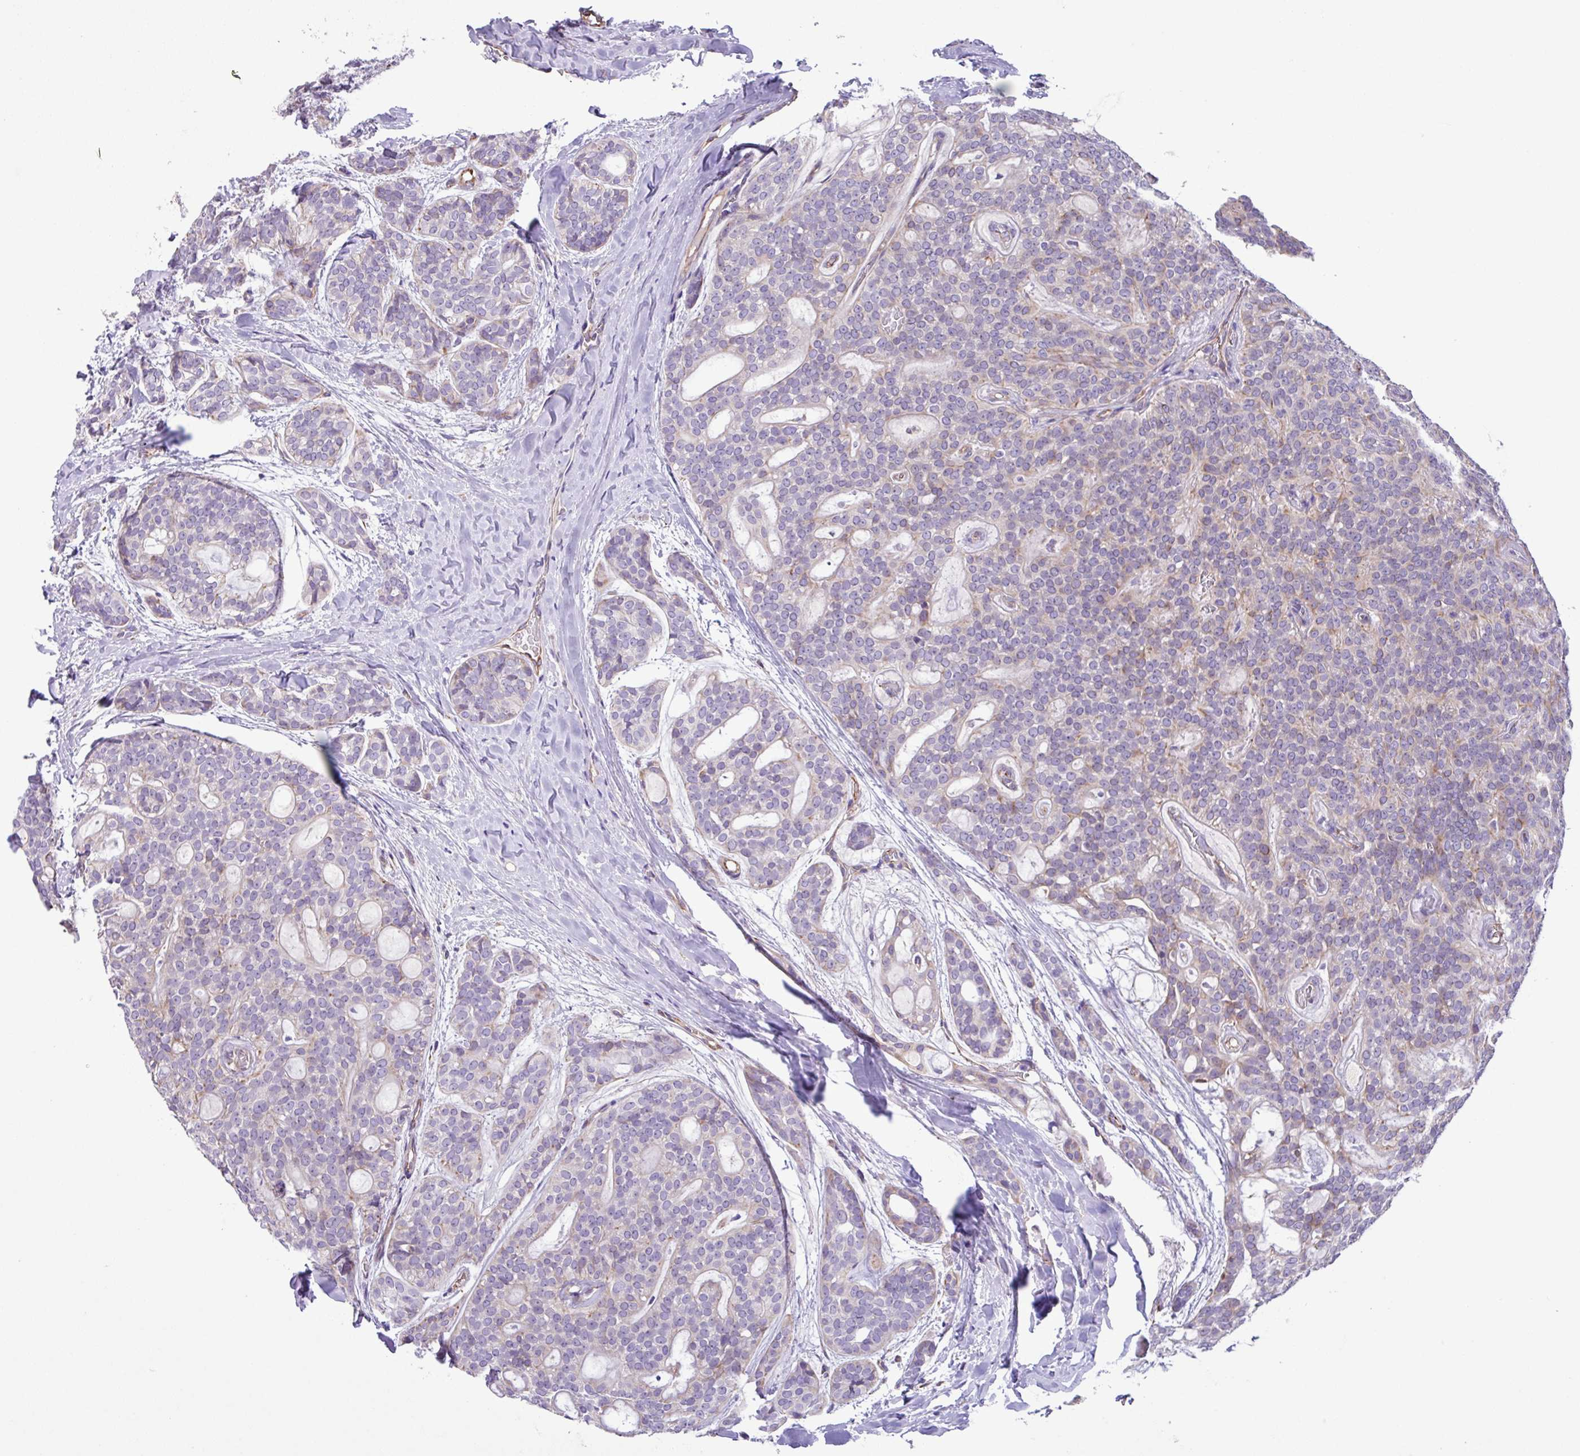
{"staining": {"intensity": "weak", "quantity": "<25%", "location": "cytoplasmic/membranous"}, "tissue": "head and neck cancer", "cell_type": "Tumor cells", "image_type": "cancer", "snomed": [{"axis": "morphology", "description": "Adenocarcinoma, NOS"}, {"axis": "topography", "description": "Head-Neck"}], "caption": "Head and neck adenocarcinoma stained for a protein using immunohistochemistry (IHC) demonstrates no positivity tumor cells.", "gene": "MRM2", "patient": {"sex": "male", "age": 66}}